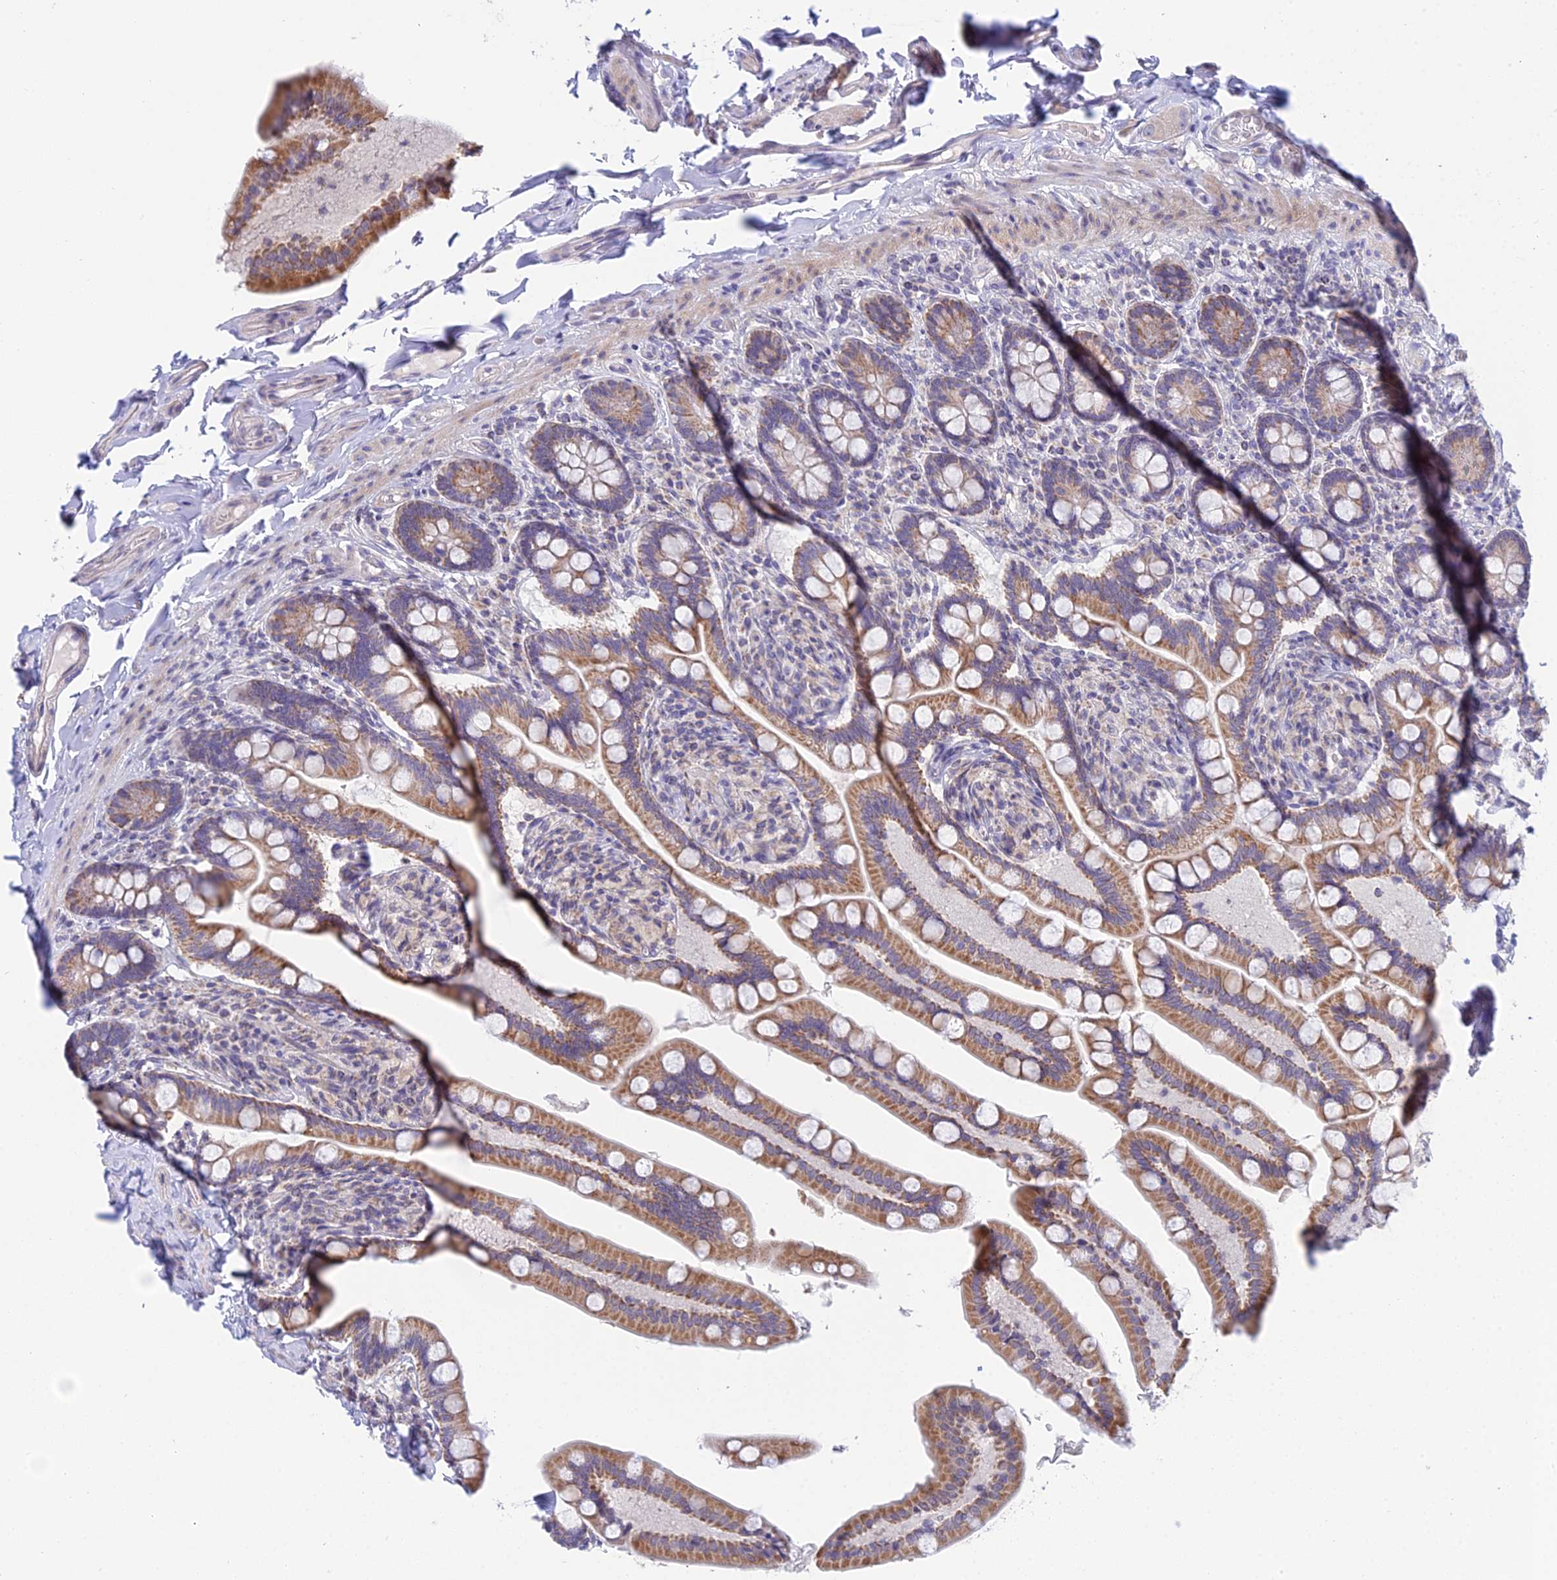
{"staining": {"intensity": "moderate", "quantity": ">75%", "location": "cytoplasmic/membranous"}, "tissue": "small intestine", "cell_type": "Glandular cells", "image_type": "normal", "snomed": [{"axis": "morphology", "description": "Normal tissue, NOS"}, {"axis": "topography", "description": "Small intestine"}], "caption": "A brown stain labels moderate cytoplasmic/membranous expression of a protein in glandular cells of normal human small intestine.", "gene": "CFAP206", "patient": {"sex": "female", "age": 64}}